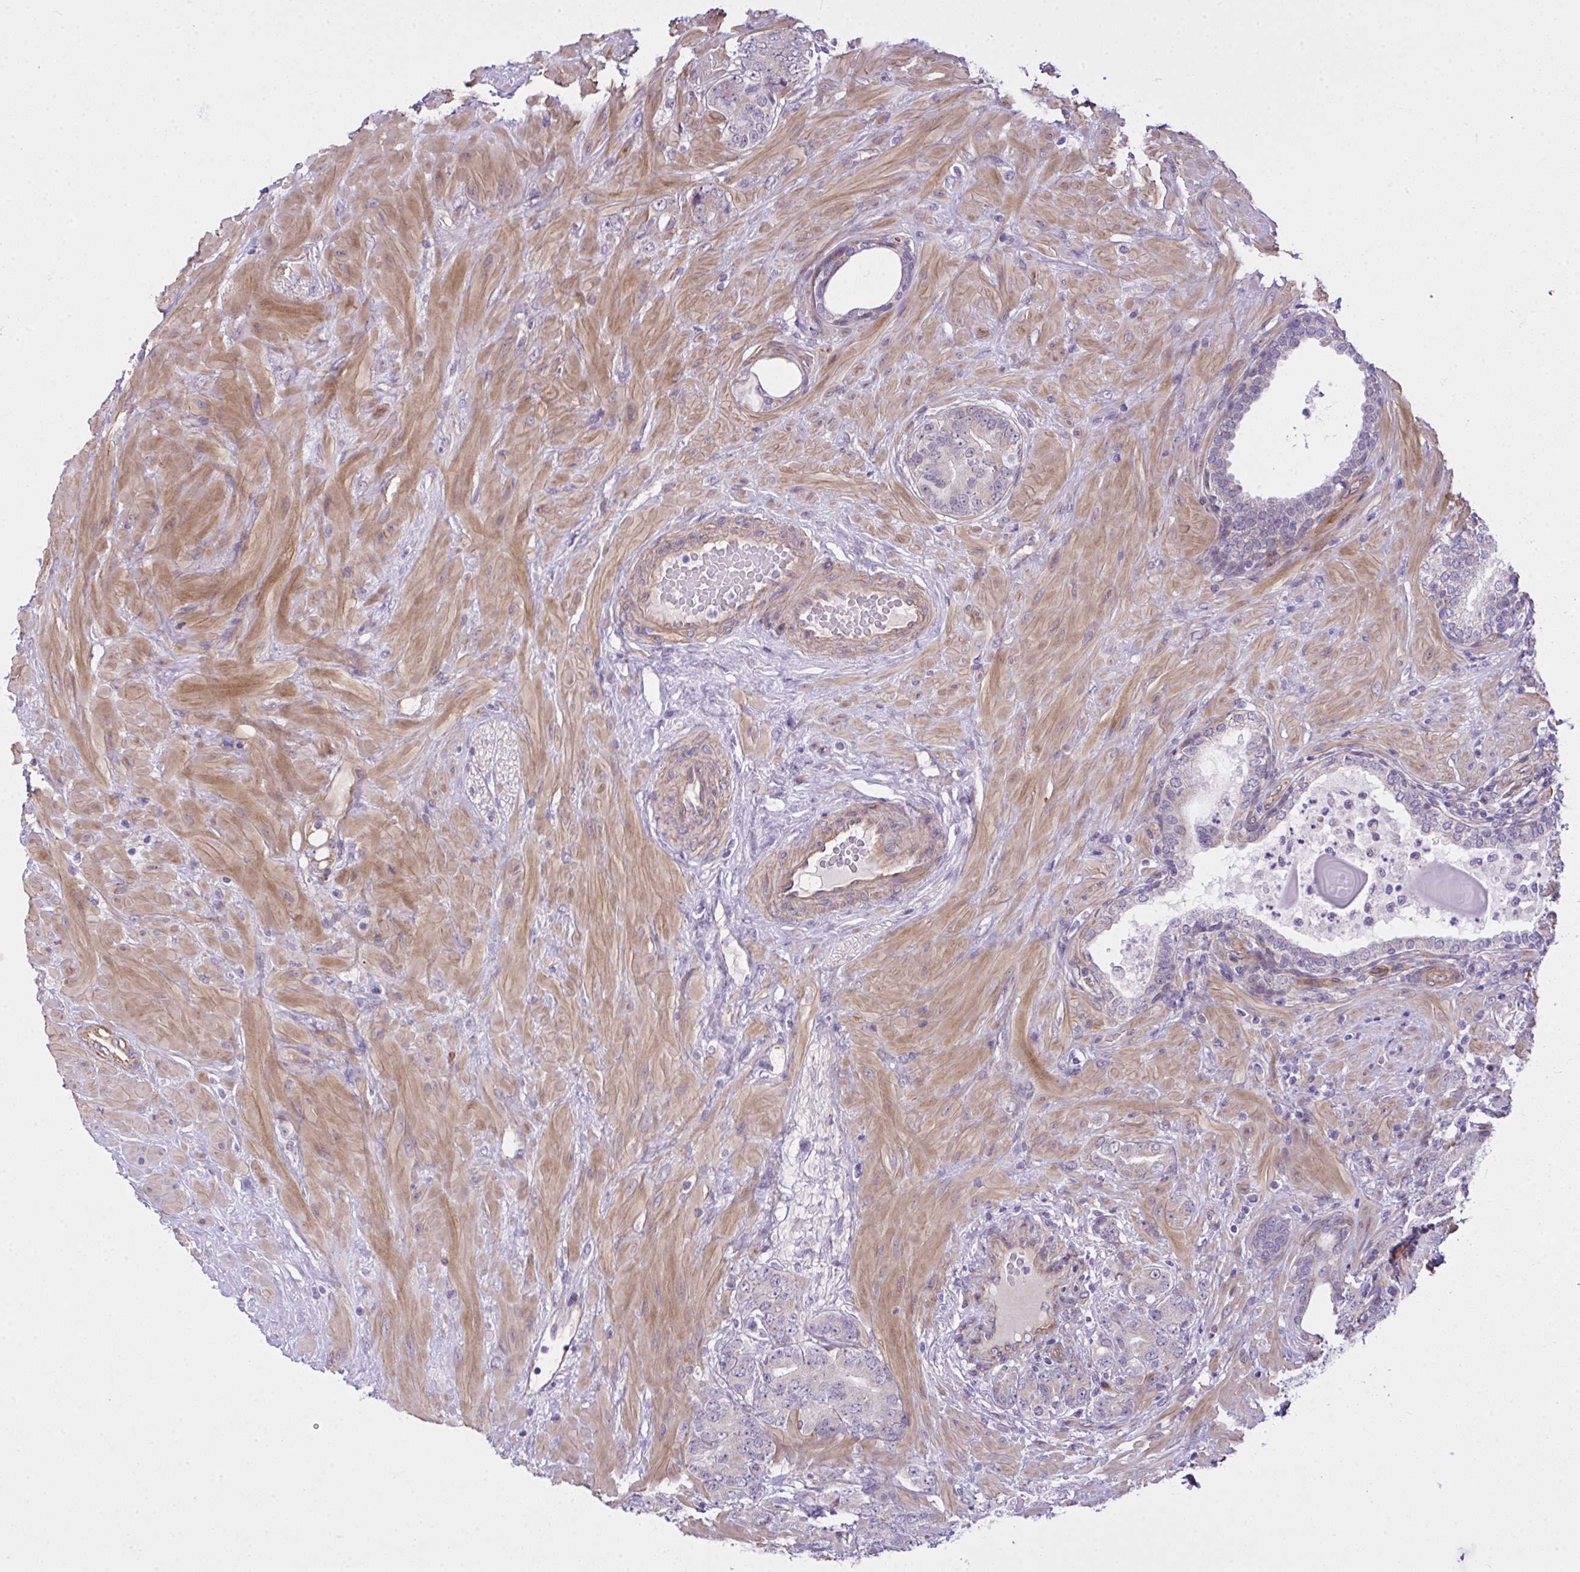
{"staining": {"intensity": "negative", "quantity": "none", "location": "none"}, "tissue": "prostate cancer", "cell_type": "Tumor cells", "image_type": "cancer", "snomed": [{"axis": "morphology", "description": "Adenocarcinoma, High grade"}, {"axis": "topography", "description": "Prostate"}], "caption": "Image shows no protein expression in tumor cells of prostate high-grade adenocarcinoma tissue.", "gene": "RSKR", "patient": {"sex": "male", "age": 62}}